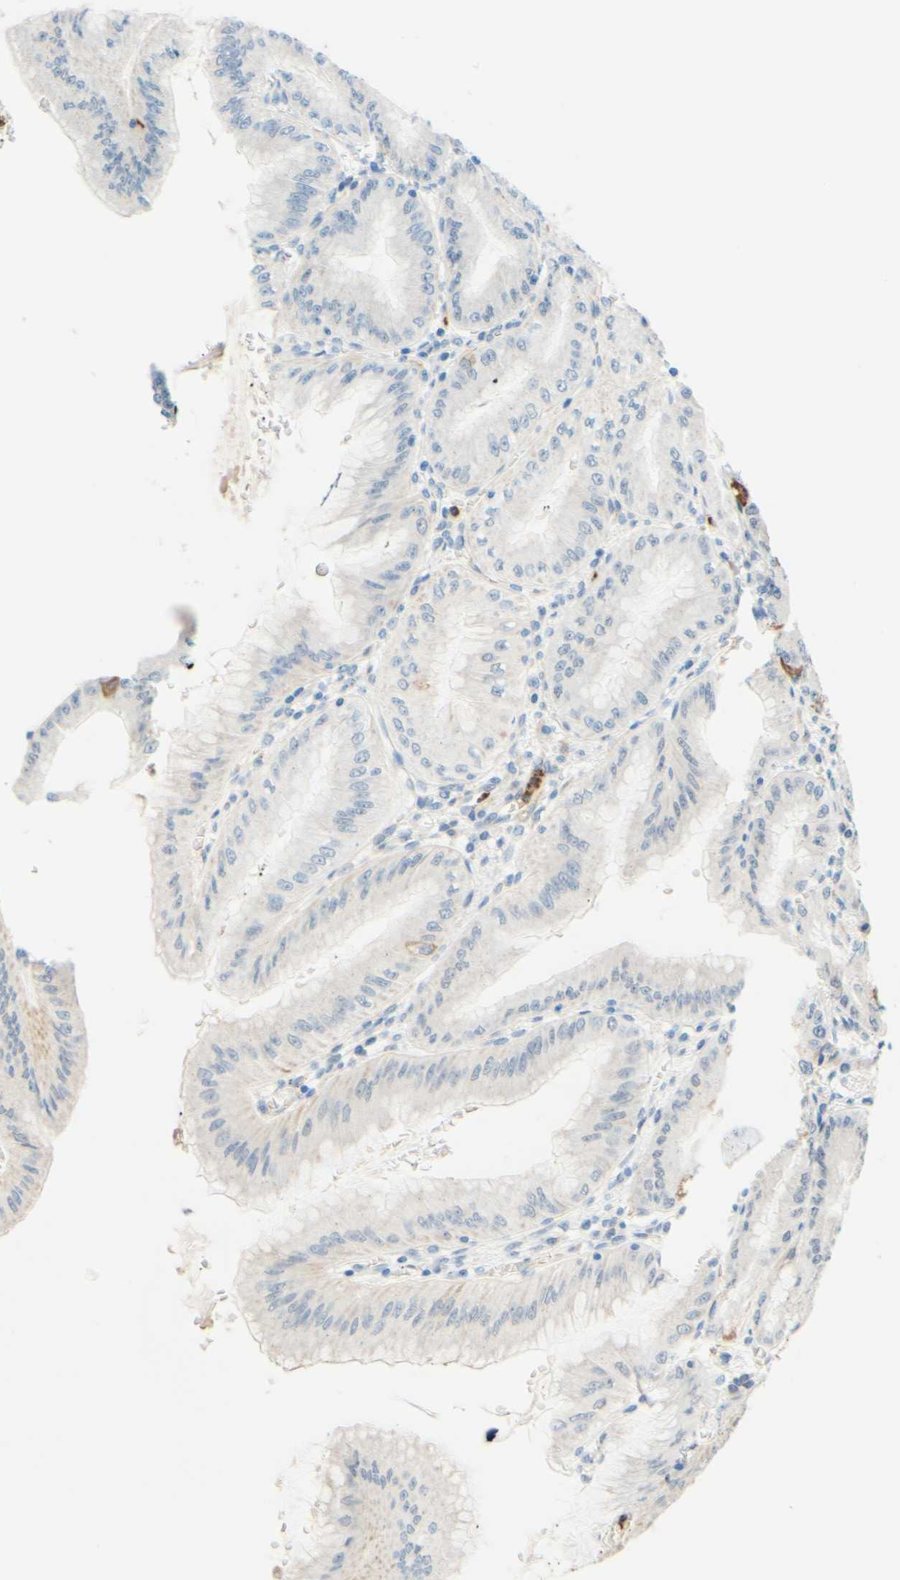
{"staining": {"intensity": "moderate", "quantity": "25%-75%", "location": "cytoplasmic/membranous"}, "tissue": "stomach", "cell_type": "Glandular cells", "image_type": "normal", "snomed": [{"axis": "morphology", "description": "Normal tissue, NOS"}, {"axis": "topography", "description": "Stomach, lower"}], "caption": "Stomach was stained to show a protein in brown. There is medium levels of moderate cytoplasmic/membranous positivity in approximately 25%-75% of glandular cells. The staining was performed using DAB, with brown indicating positive protein expression. Nuclei are stained blue with hematoxylin.", "gene": "TREM2", "patient": {"sex": "male", "age": 71}}